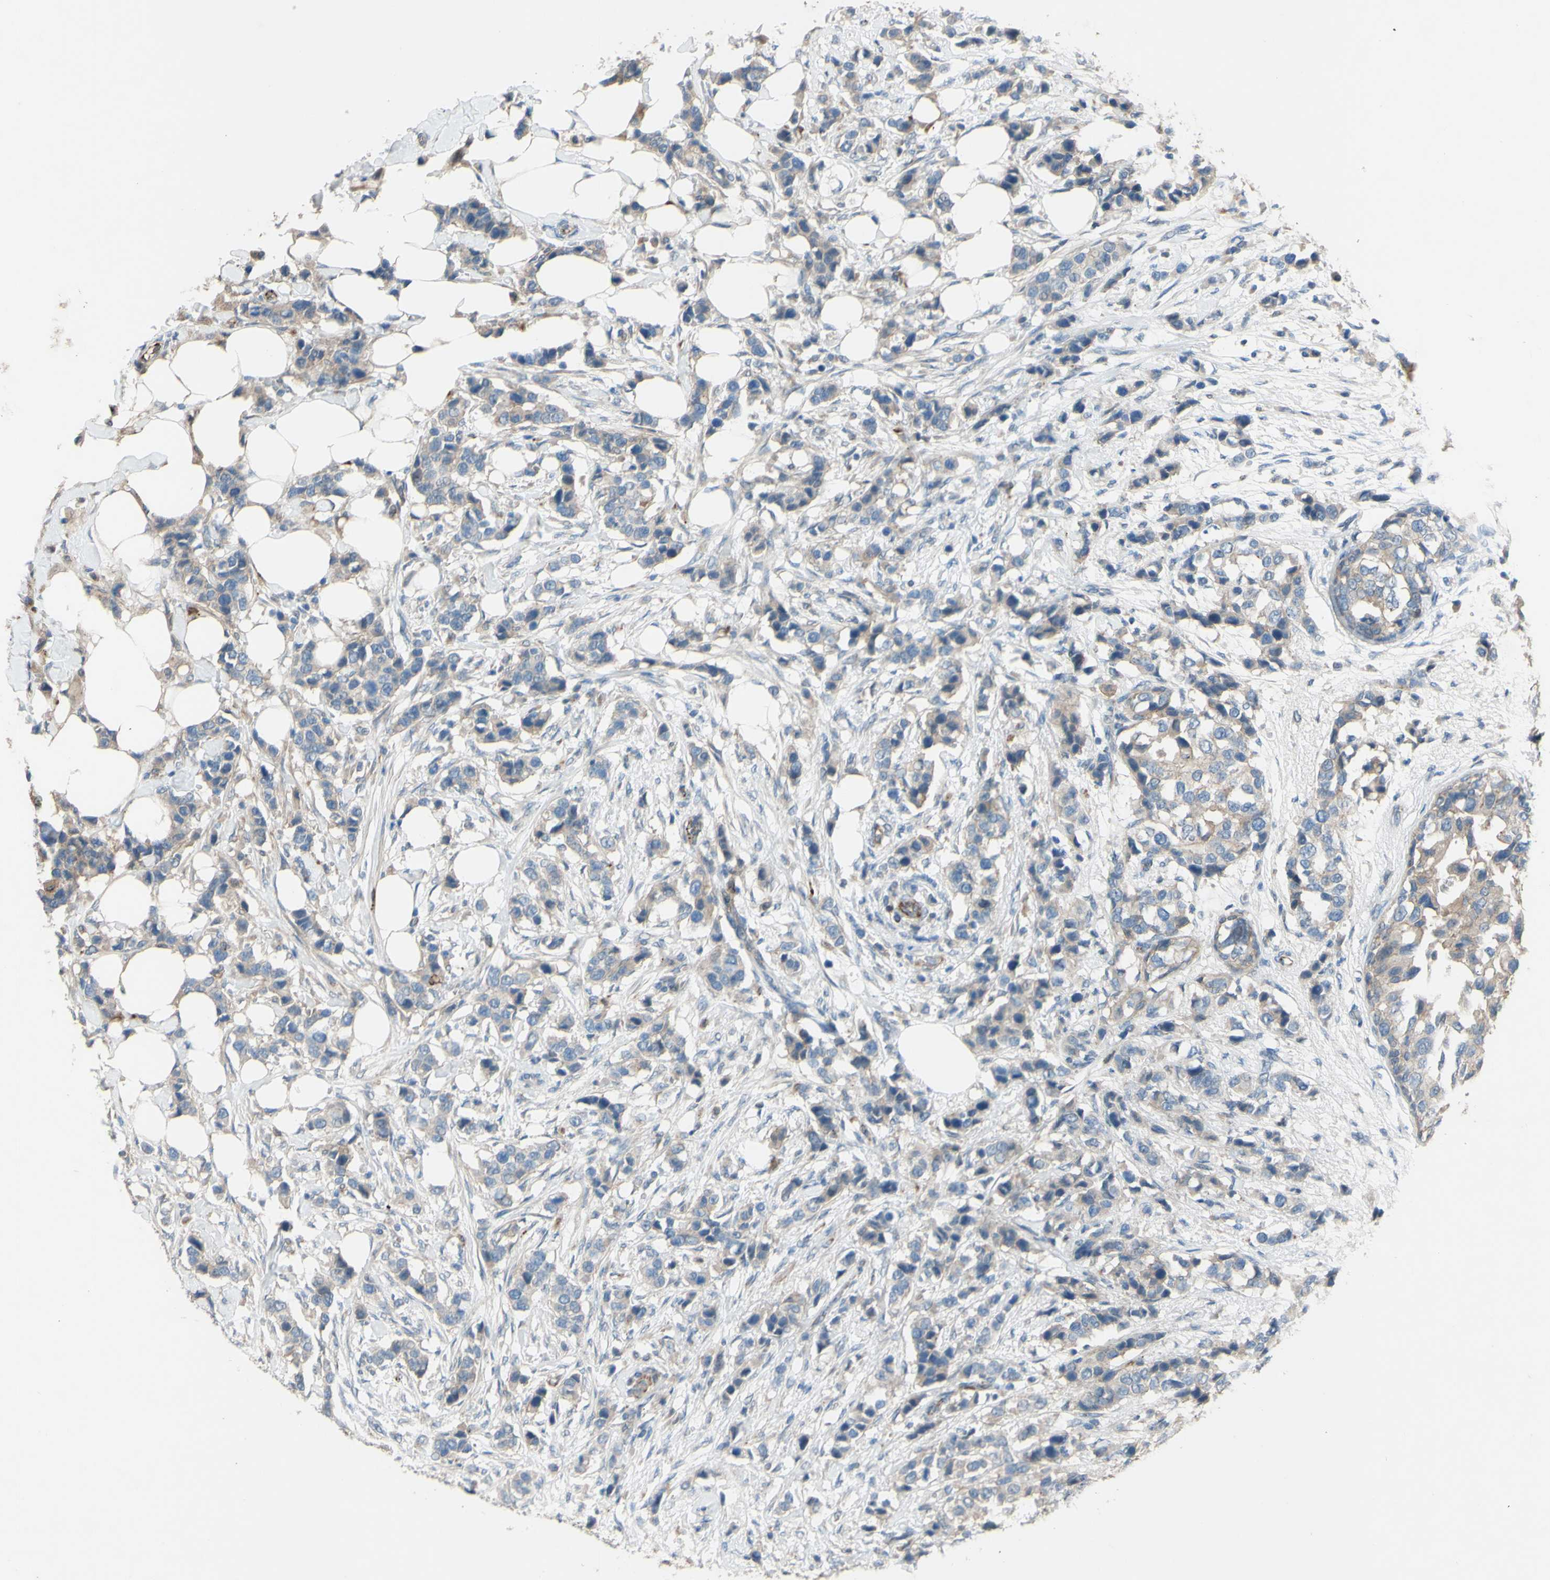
{"staining": {"intensity": "weak", "quantity": "25%-75%", "location": "cytoplasmic/membranous"}, "tissue": "breast cancer", "cell_type": "Tumor cells", "image_type": "cancer", "snomed": [{"axis": "morphology", "description": "Normal tissue, NOS"}, {"axis": "morphology", "description": "Duct carcinoma"}, {"axis": "topography", "description": "Breast"}], "caption": "Breast cancer (invasive ductal carcinoma) was stained to show a protein in brown. There is low levels of weak cytoplasmic/membranous staining in about 25%-75% of tumor cells.", "gene": "CDCP1", "patient": {"sex": "female", "age": 50}}